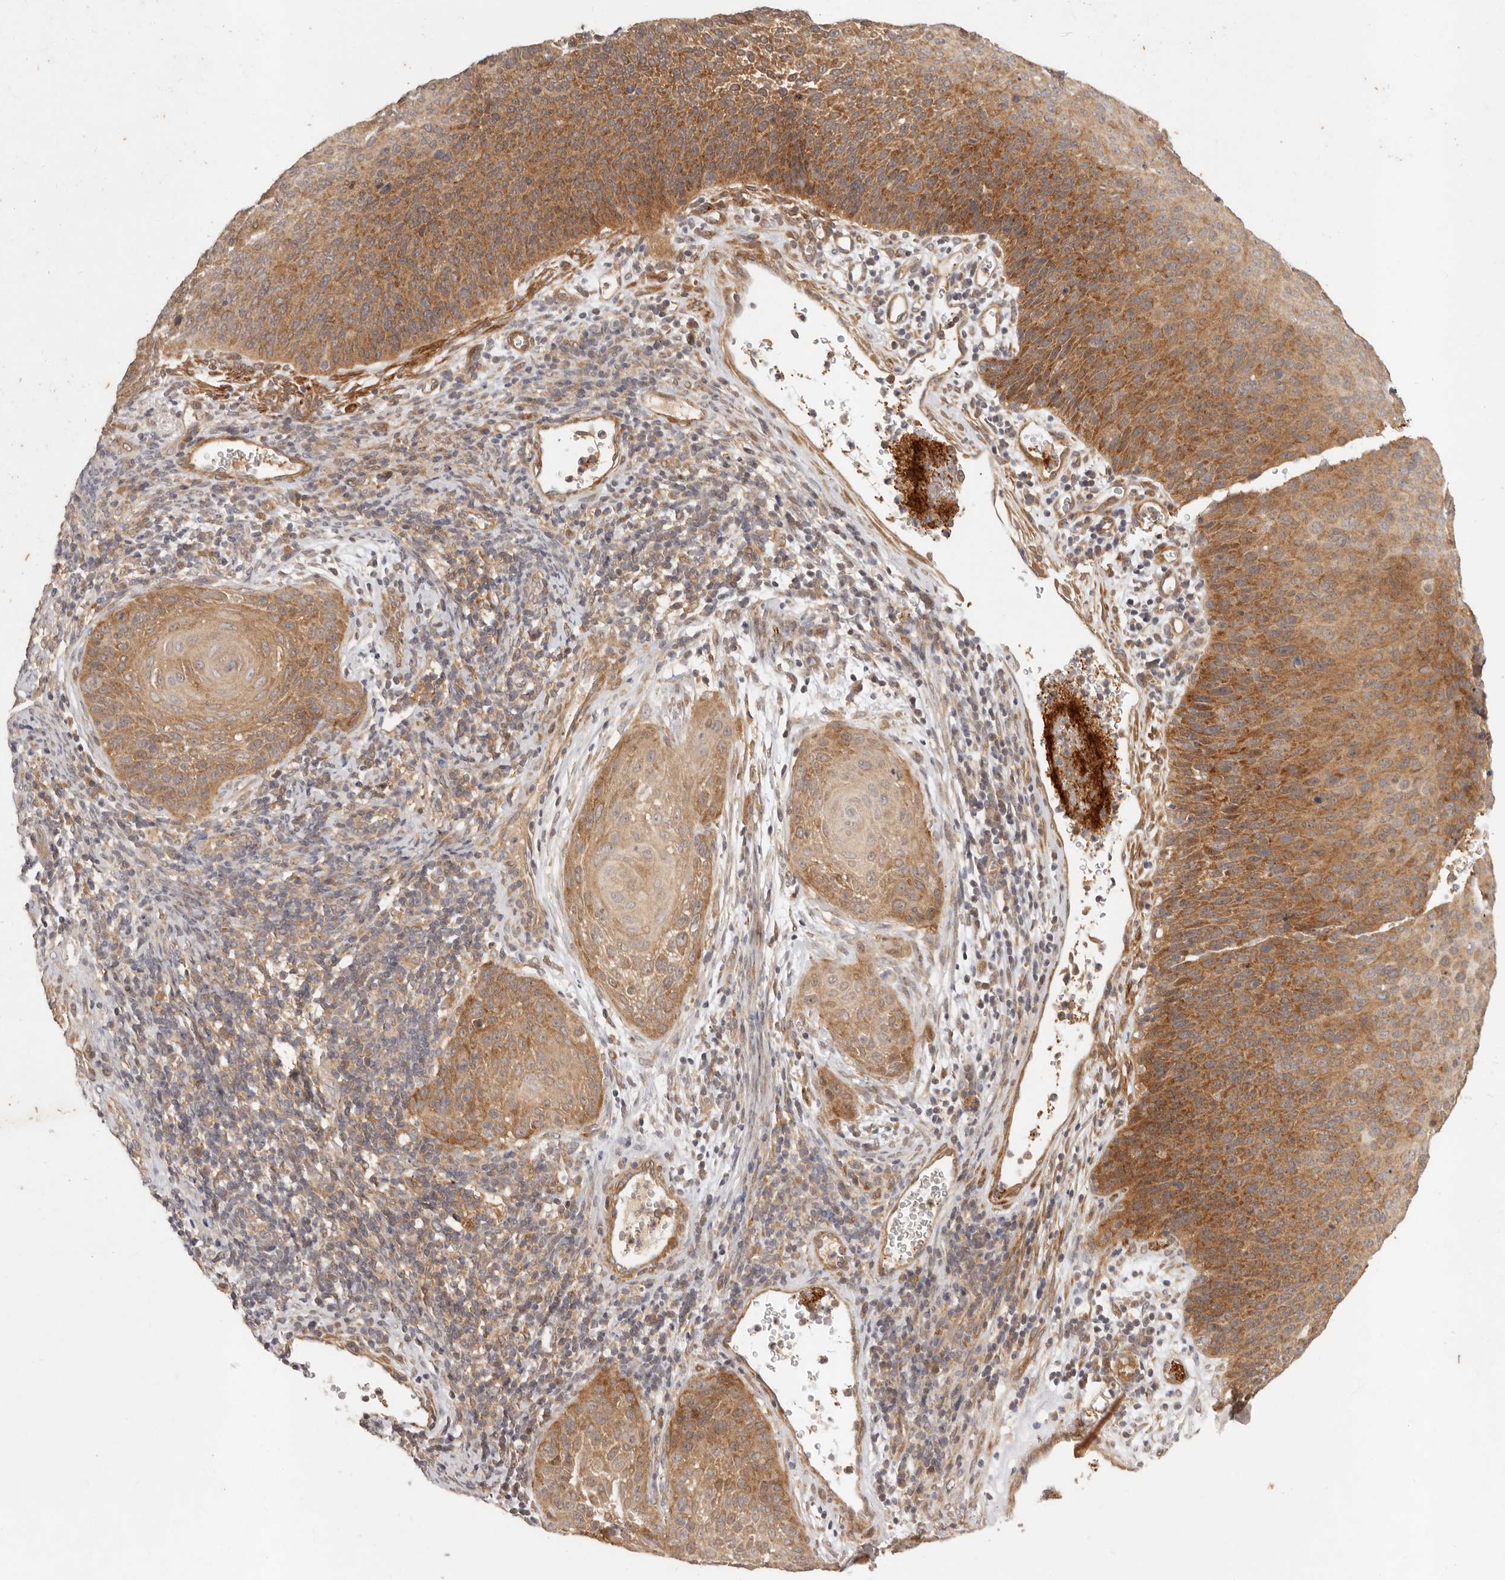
{"staining": {"intensity": "moderate", "quantity": ">75%", "location": "cytoplasmic/membranous"}, "tissue": "cervical cancer", "cell_type": "Tumor cells", "image_type": "cancer", "snomed": [{"axis": "morphology", "description": "Squamous cell carcinoma, NOS"}, {"axis": "topography", "description": "Cervix"}], "caption": "Protein analysis of cervical squamous cell carcinoma tissue shows moderate cytoplasmic/membranous positivity in about >75% of tumor cells.", "gene": "VIPR1", "patient": {"sex": "female", "age": 55}}